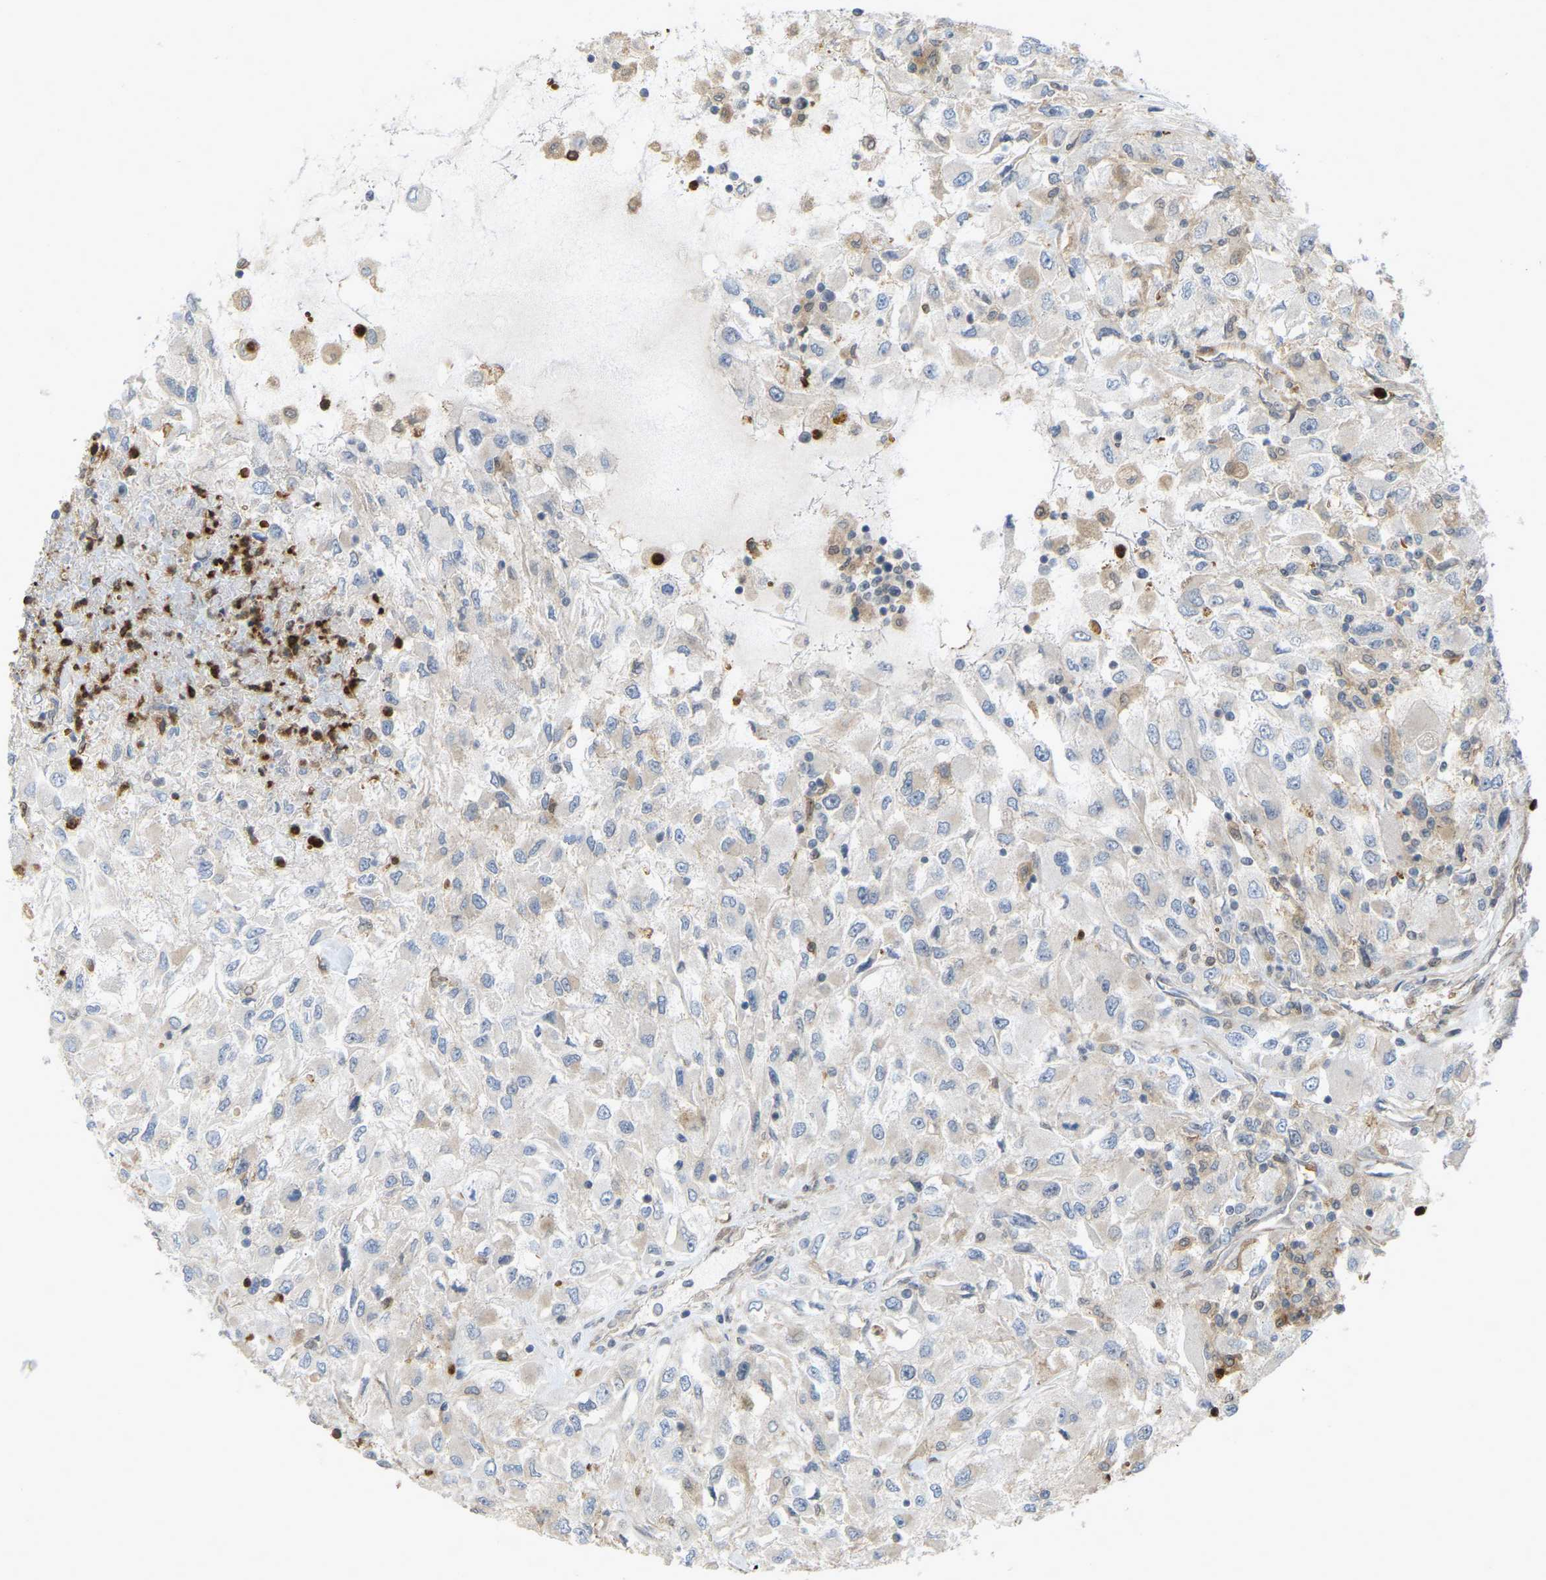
{"staining": {"intensity": "weak", "quantity": "25%-75%", "location": "cytoplasmic/membranous"}, "tissue": "renal cancer", "cell_type": "Tumor cells", "image_type": "cancer", "snomed": [{"axis": "morphology", "description": "Adenocarcinoma, NOS"}, {"axis": "topography", "description": "Kidney"}], "caption": "IHC of human renal cancer shows low levels of weak cytoplasmic/membranous staining in approximately 25%-75% of tumor cells.", "gene": "SERPINB5", "patient": {"sex": "female", "age": 52}}